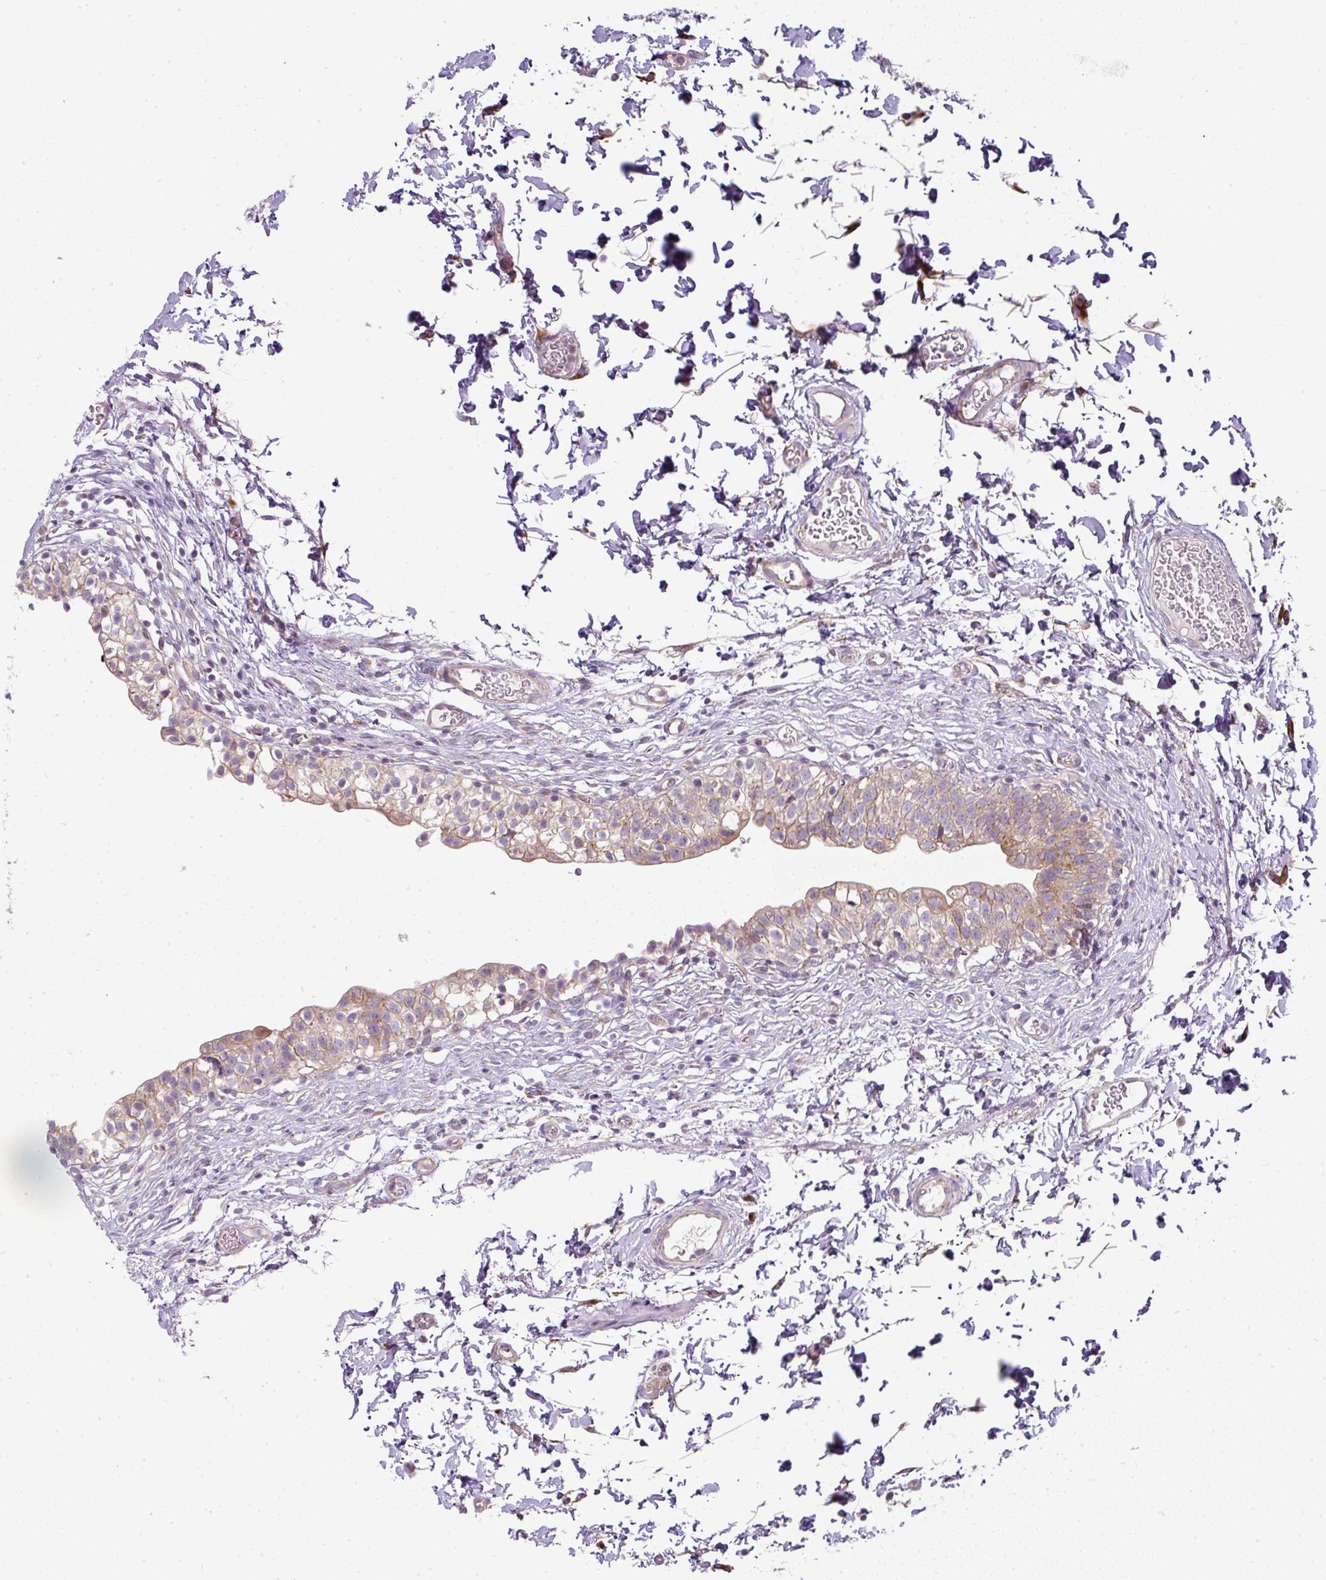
{"staining": {"intensity": "moderate", "quantity": ">75%", "location": "cytoplasmic/membranous"}, "tissue": "urinary bladder", "cell_type": "Urothelial cells", "image_type": "normal", "snomed": [{"axis": "morphology", "description": "Normal tissue, NOS"}, {"axis": "topography", "description": "Urinary bladder"}, {"axis": "topography", "description": "Peripheral nerve tissue"}], "caption": "Normal urinary bladder was stained to show a protein in brown. There is medium levels of moderate cytoplasmic/membranous positivity in about >75% of urothelial cells. (DAB (3,3'-diaminobenzidine) IHC with brightfield microscopy, high magnification).", "gene": "MLX", "patient": {"sex": "male", "age": 55}}